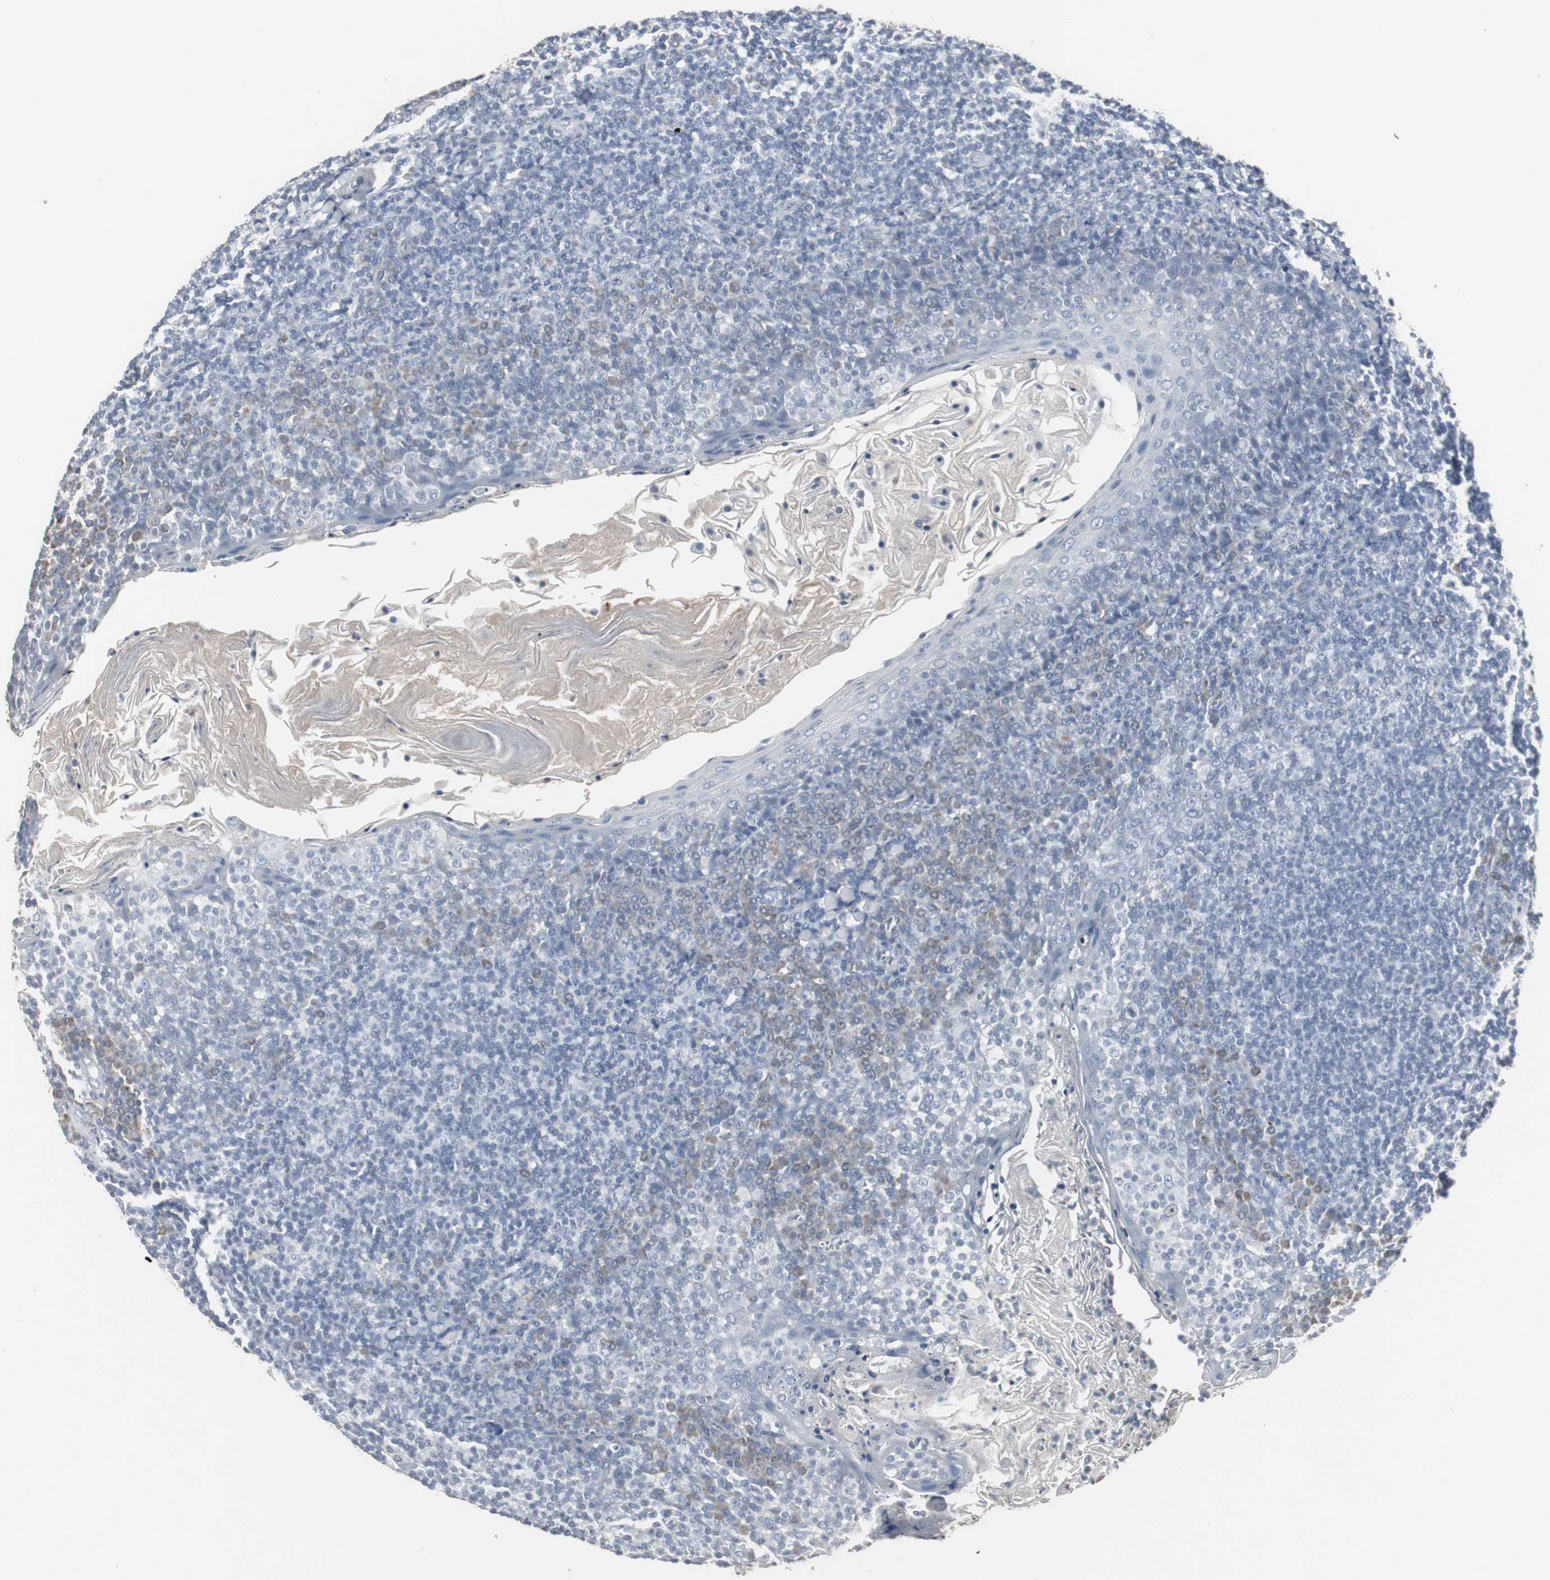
{"staining": {"intensity": "negative", "quantity": "none", "location": "none"}, "tissue": "tonsil", "cell_type": "Germinal center cells", "image_type": "normal", "snomed": [{"axis": "morphology", "description": "Normal tissue, NOS"}, {"axis": "topography", "description": "Tonsil"}], "caption": "This histopathology image is of benign tonsil stained with immunohistochemistry (IHC) to label a protein in brown with the nuclei are counter-stained blue. There is no expression in germinal center cells.", "gene": "ACAA1", "patient": {"sex": "male", "age": 31}}